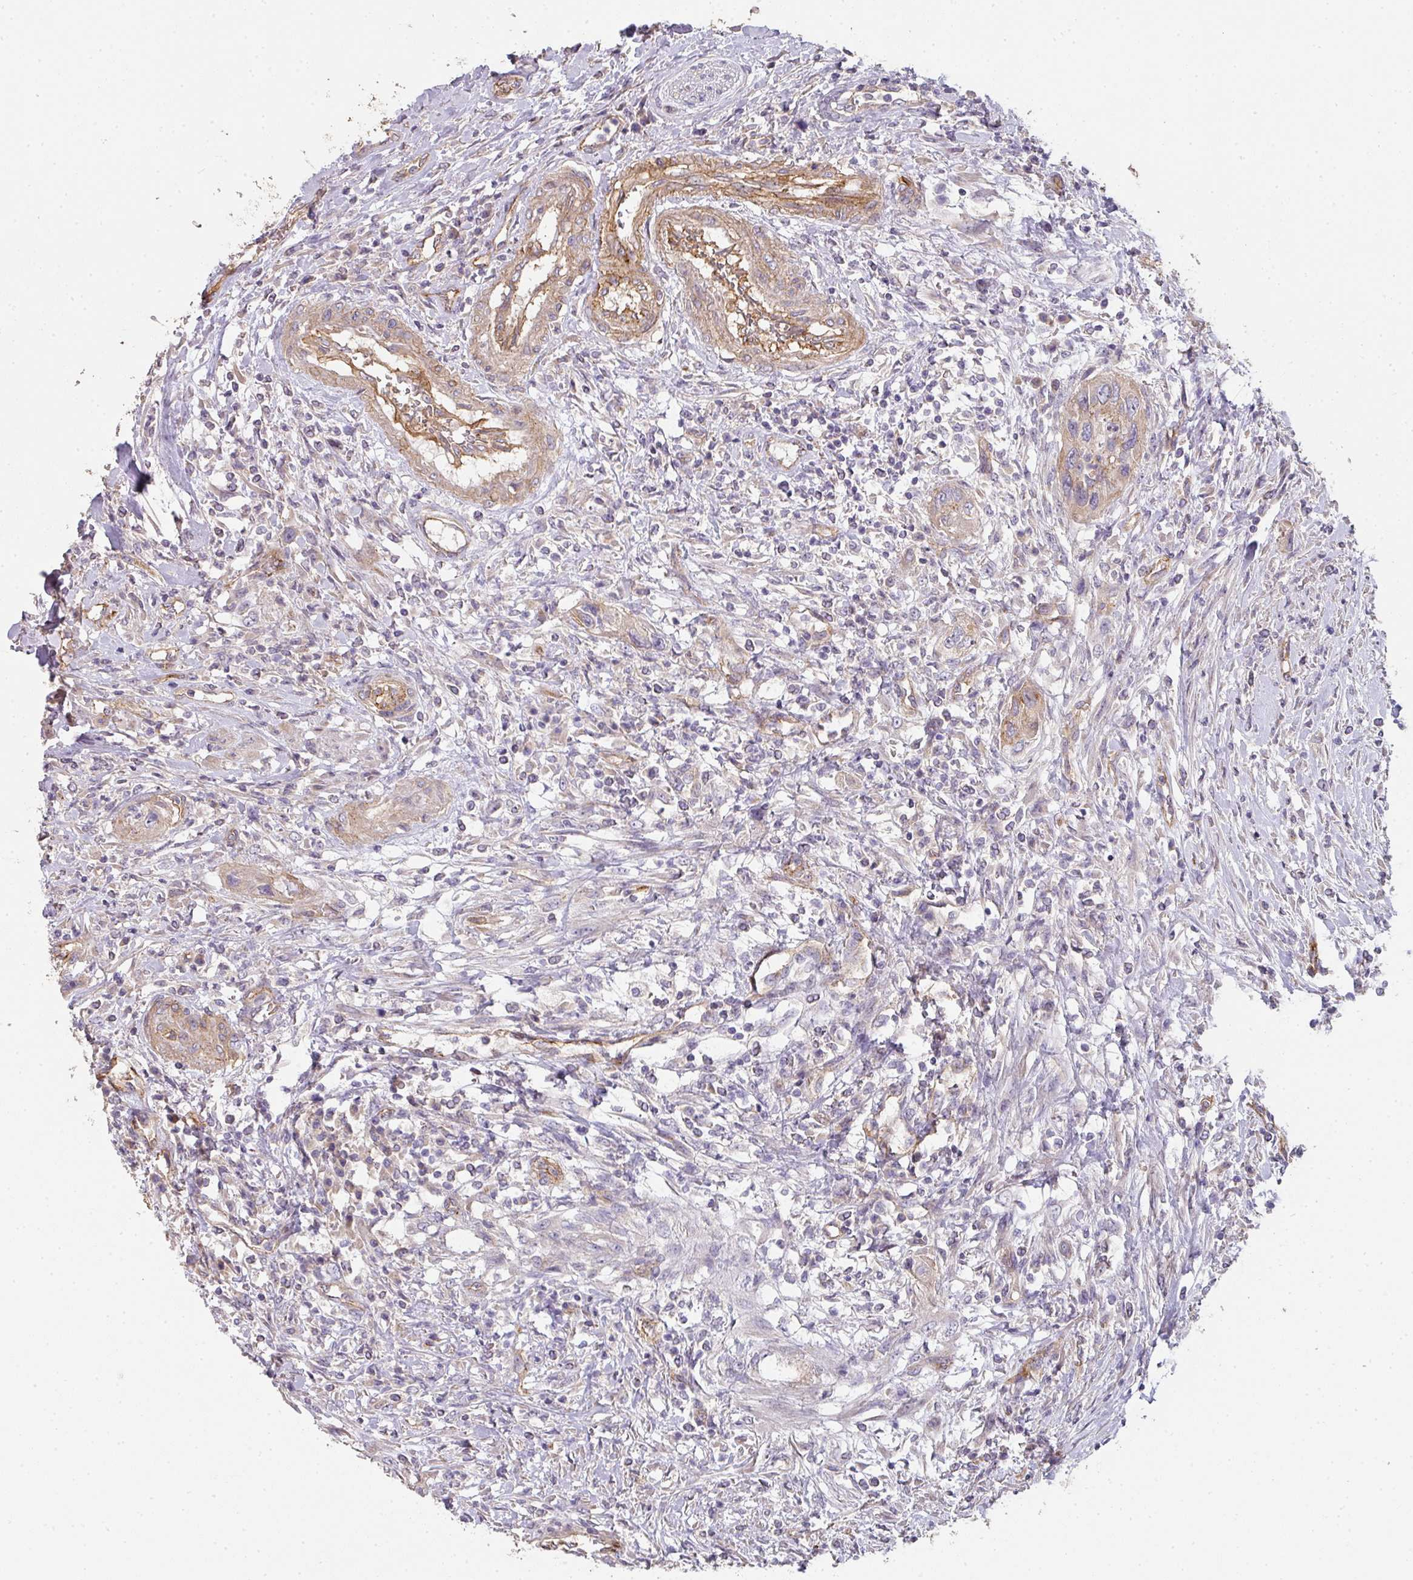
{"staining": {"intensity": "negative", "quantity": "none", "location": "none"}, "tissue": "urothelial cancer", "cell_type": "Tumor cells", "image_type": "cancer", "snomed": [{"axis": "morphology", "description": "Urothelial carcinoma, High grade"}, {"axis": "topography", "description": "Urinary bladder"}], "caption": "Immunohistochemistry (IHC) histopathology image of human urothelial cancer stained for a protein (brown), which displays no expression in tumor cells.", "gene": "PCDH1", "patient": {"sex": "female", "age": 60}}